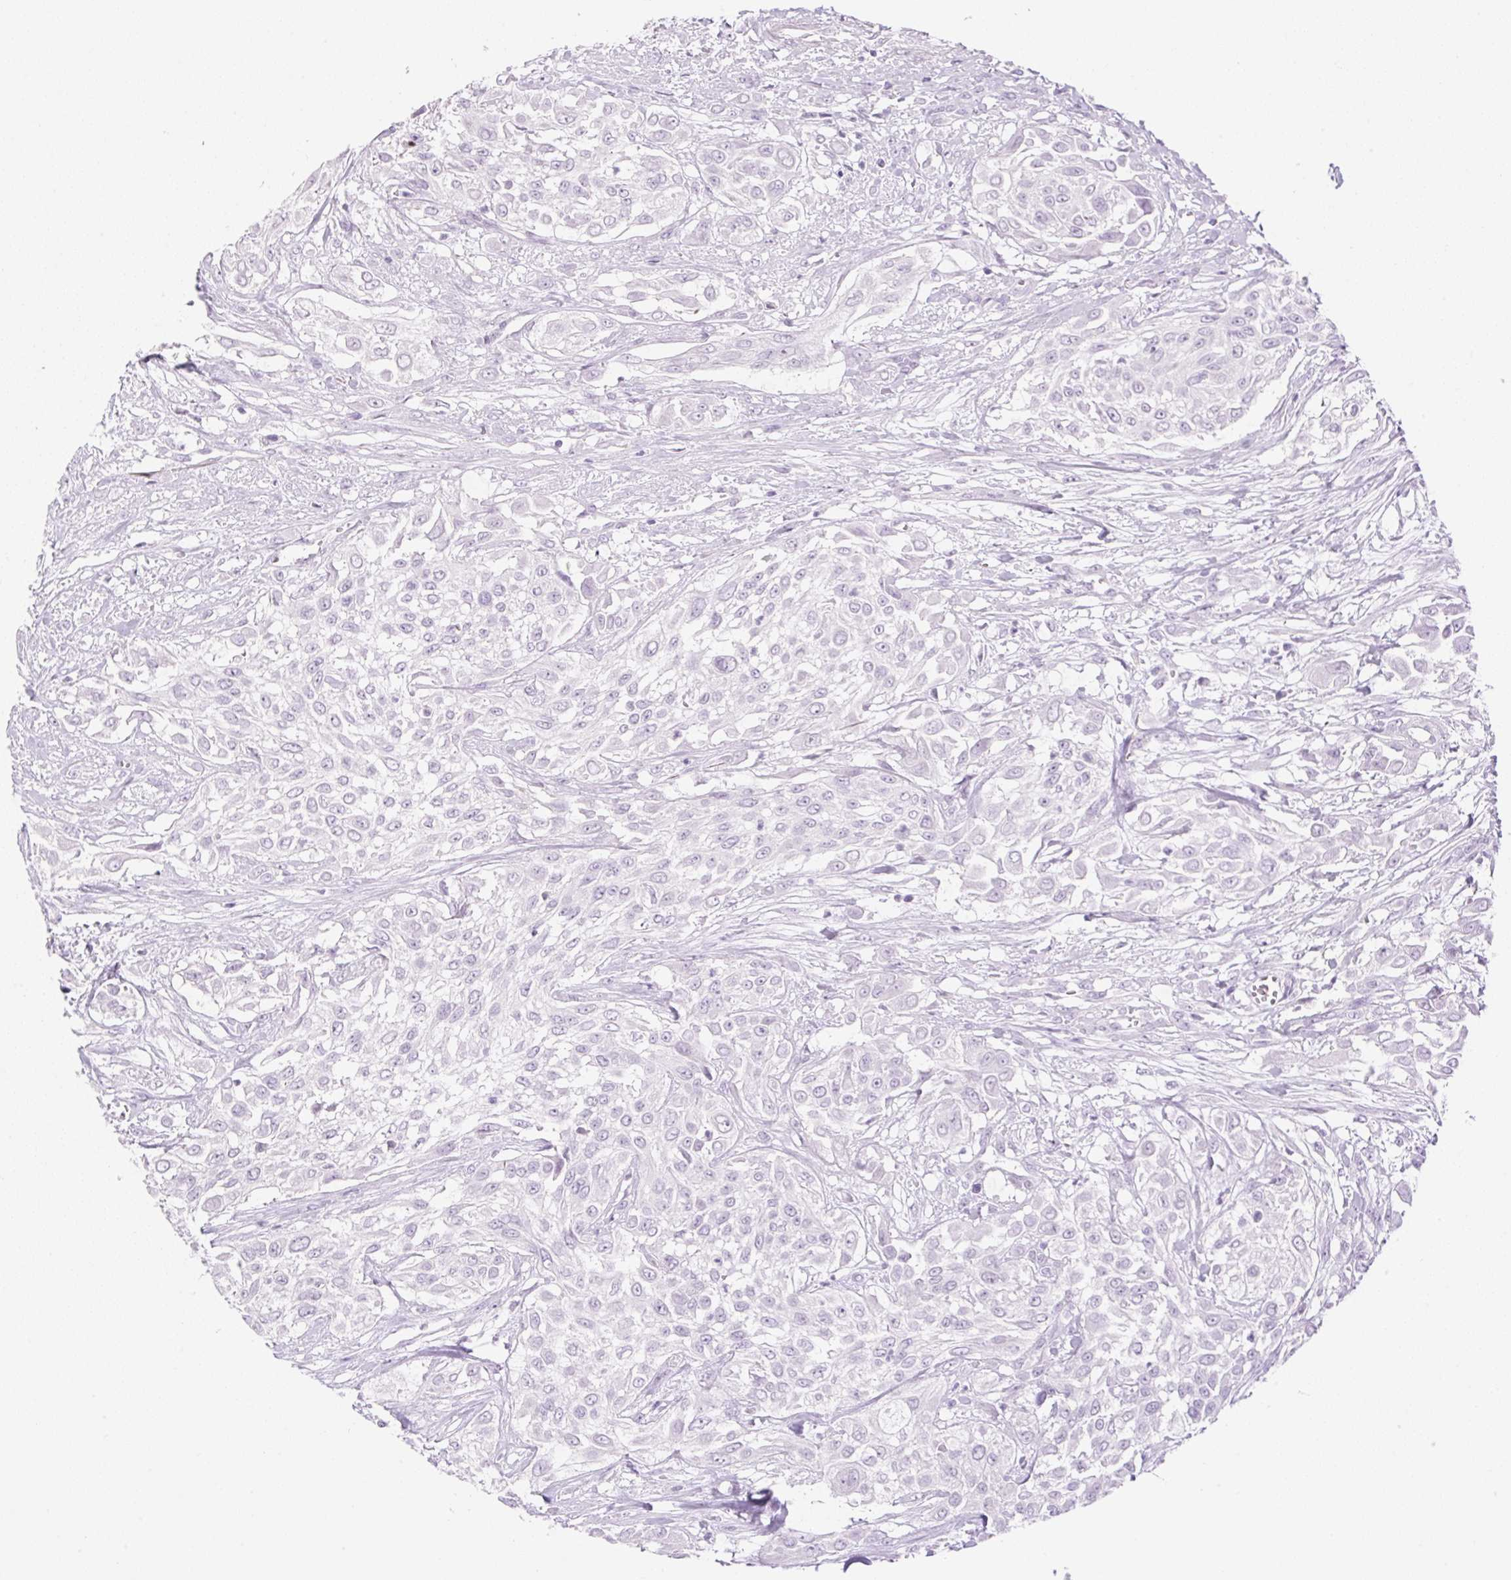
{"staining": {"intensity": "negative", "quantity": "none", "location": "none"}, "tissue": "urothelial cancer", "cell_type": "Tumor cells", "image_type": "cancer", "snomed": [{"axis": "morphology", "description": "Urothelial carcinoma, High grade"}, {"axis": "topography", "description": "Urinary bladder"}], "caption": "This is an immunohistochemistry (IHC) histopathology image of human urothelial cancer. There is no expression in tumor cells.", "gene": "SP140L", "patient": {"sex": "male", "age": 57}}